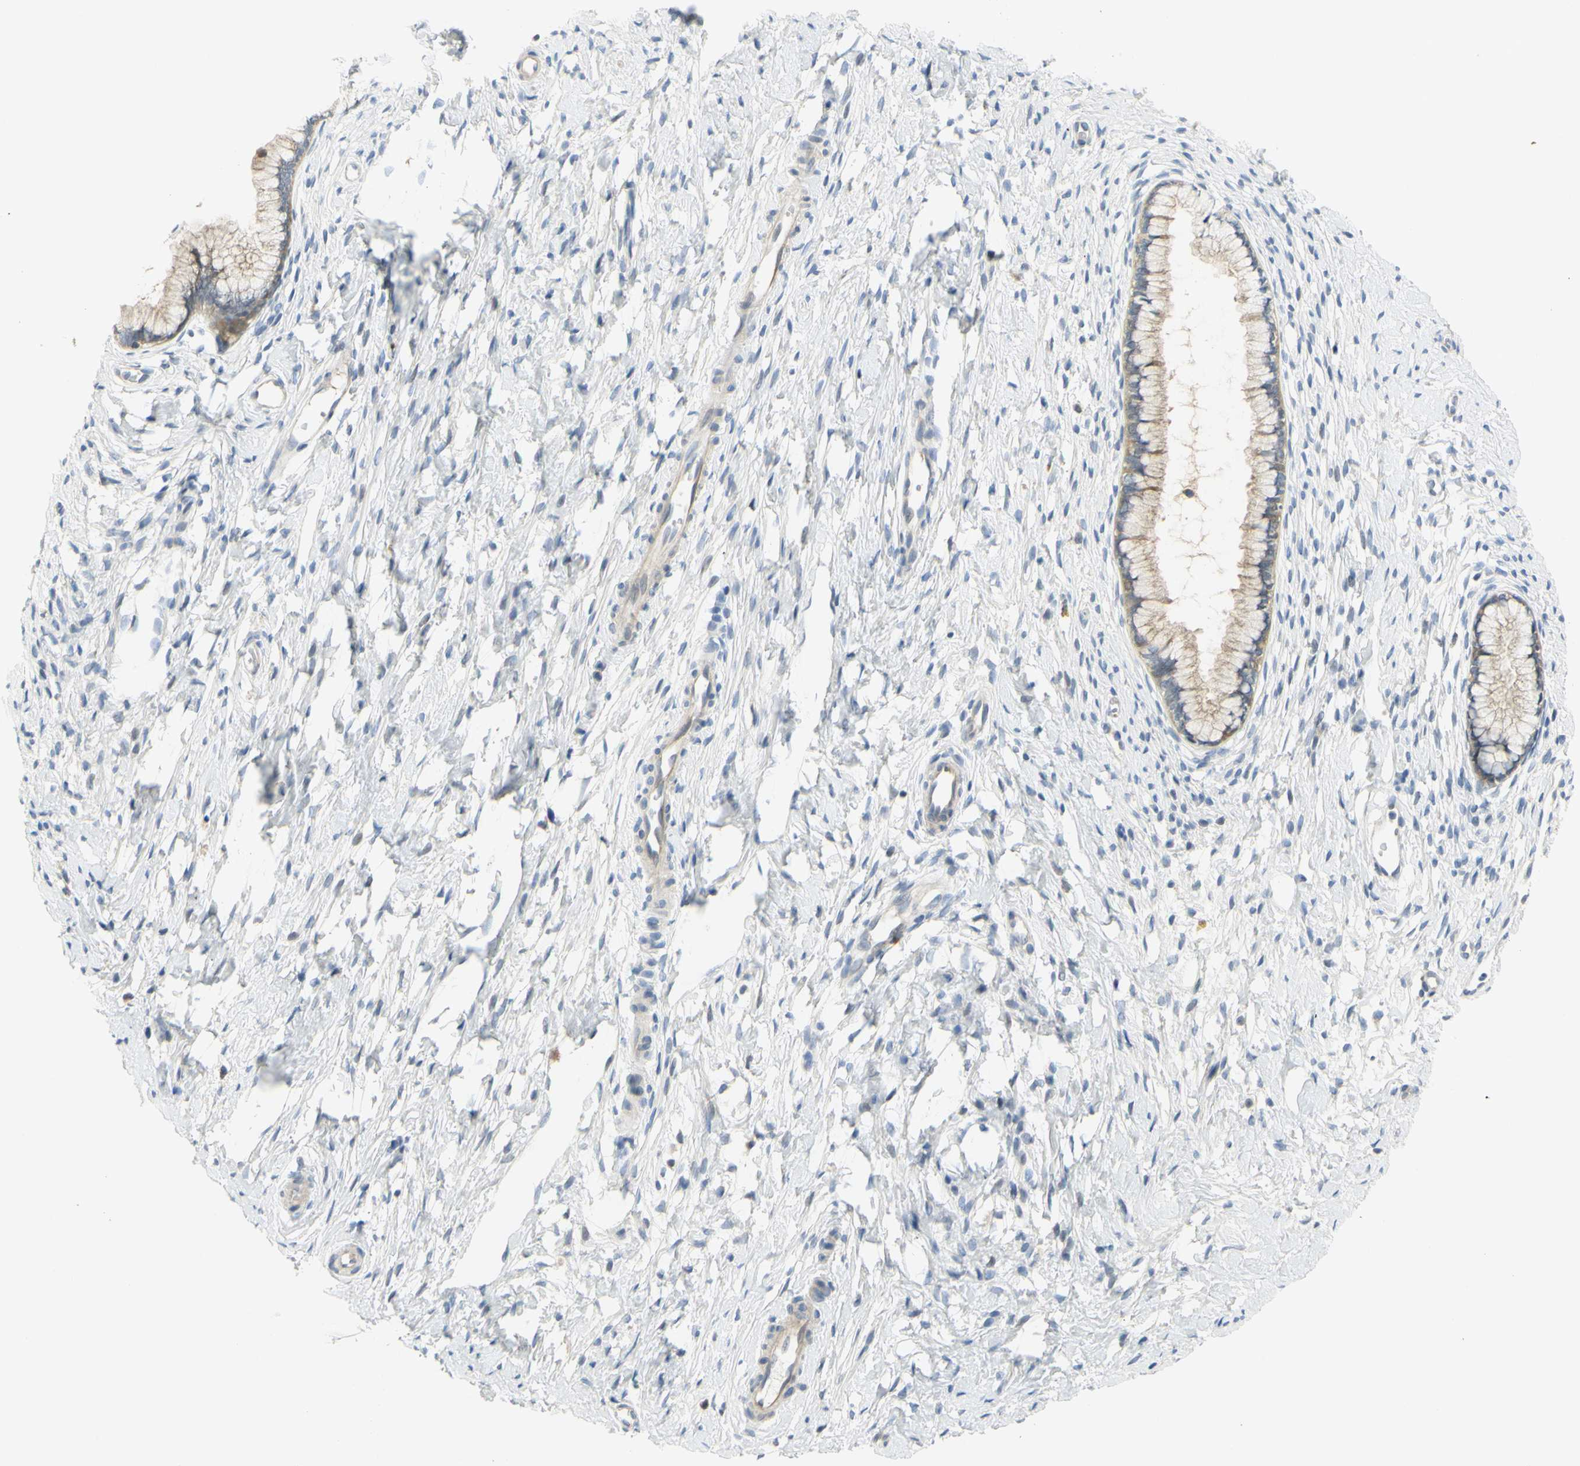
{"staining": {"intensity": "weak", "quantity": ">75%", "location": "cytoplasmic/membranous"}, "tissue": "cervix", "cell_type": "Glandular cells", "image_type": "normal", "snomed": [{"axis": "morphology", "description": "Normal tissue, NOS"}, {"axis": "topography", "description": "Cervix"}], "caption": "A brown stain labels weak cytoplasmic/membranous expression of a protein in glandular cells of benign cervix. The staining is performed using DAB (3,3'-diaminobenzidine) brown chromogen to label protein expression. The nuclei are counter-stained blue using hematoxylin.", "gene": "CCNB2", "patient": {"sex": "female", "age": 65}}